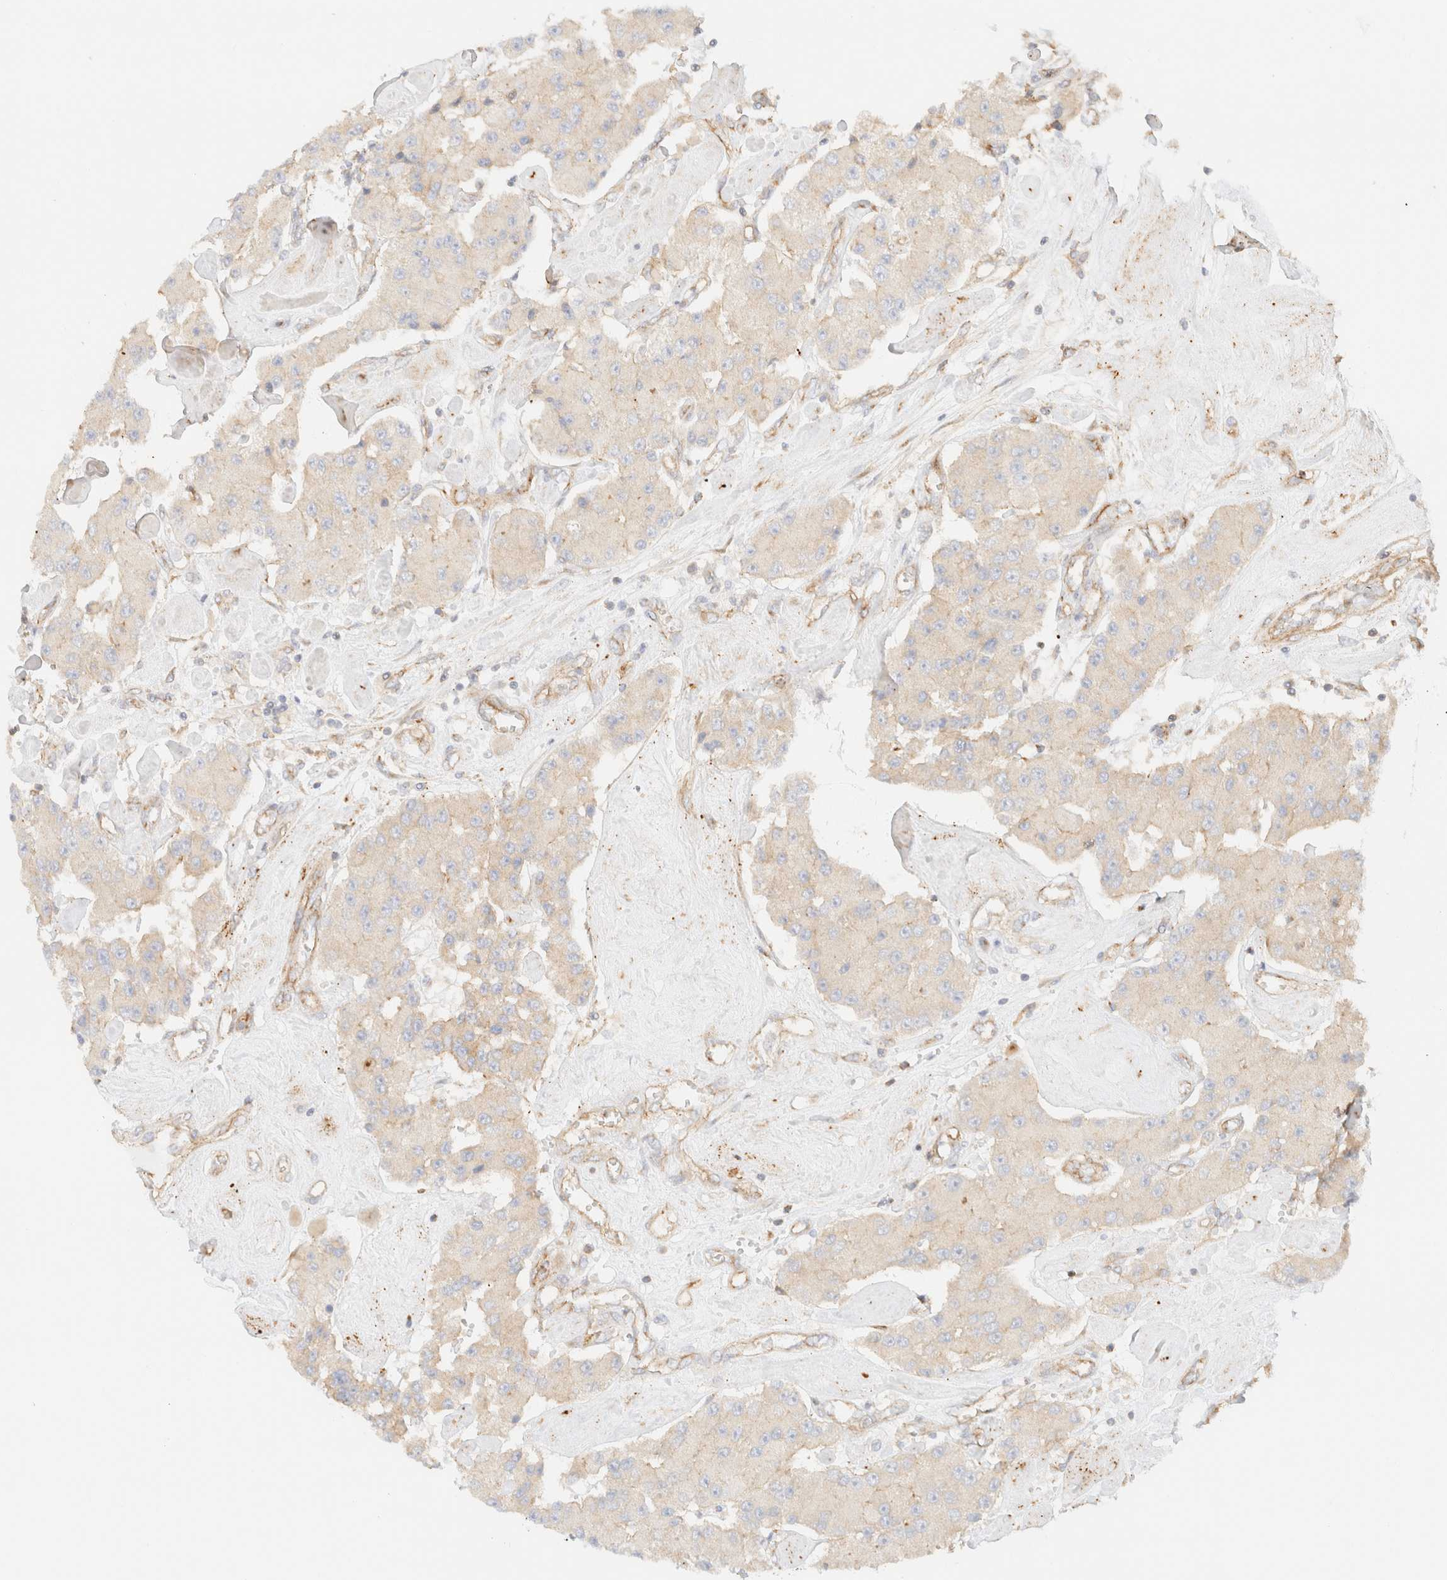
{"staining": {"intensity": "negative", "quantity": "none", "location": "none"}, "tissue": "carcinoid", "cell_type": "Tumor cells", "image_type": "cancer", "snomed": [{"axis": "morphology", "description": "Carcinoid, malignant, NOS"}, {"axis": "topography", "description": "Pancreas"}], "caption": "This is an IHC image of human carcinoid (malignant). There is no positivity in tumor cells.", "gene": "MYO10", "patient": {"sex": "male", "age": 41}}